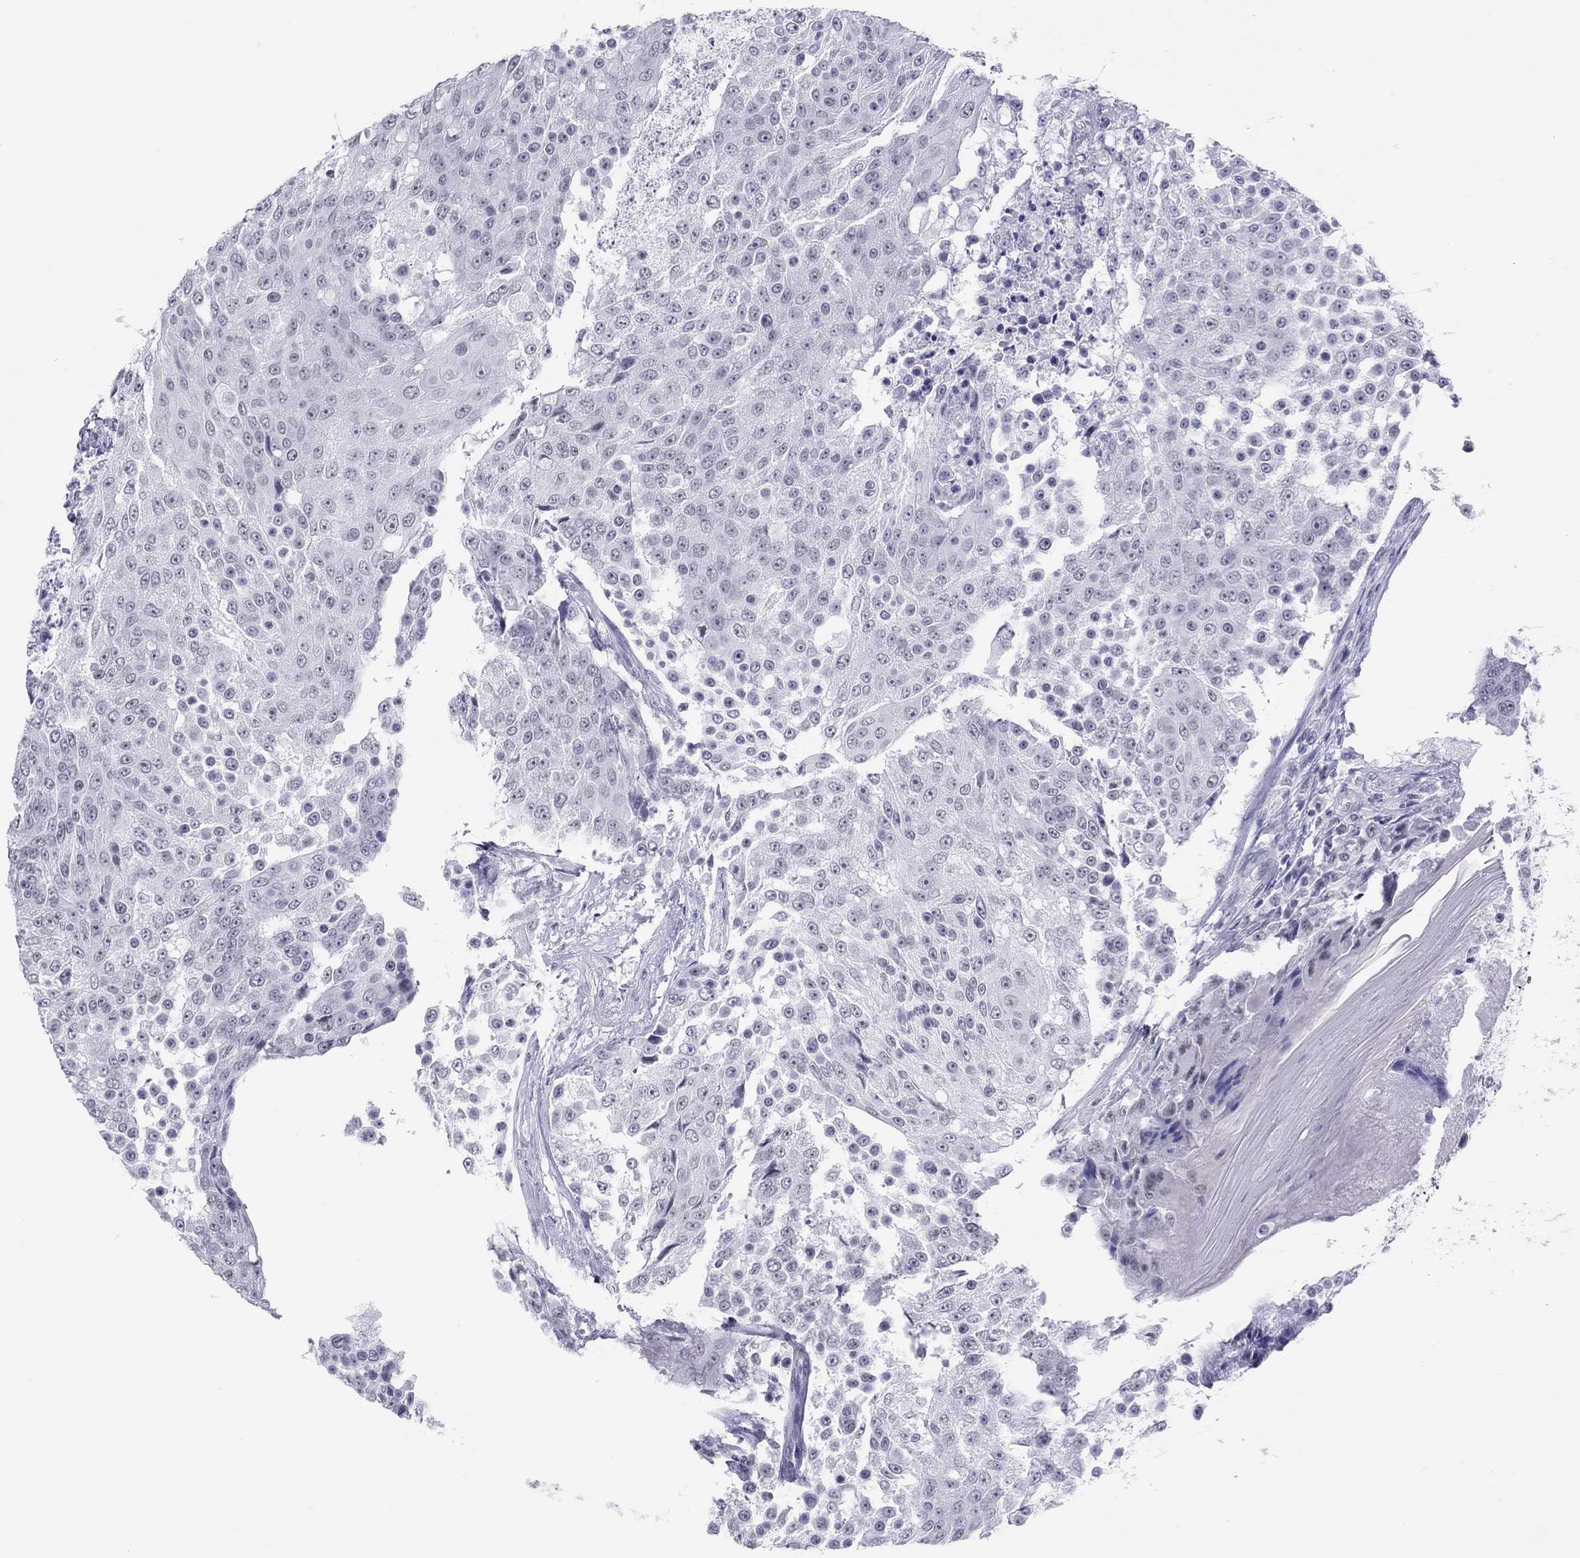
{"staining": {"intensity": "negative", "quantity": "none", "location": "none"}, "tissue": "urothelial cancer", "cell_type": "Tumor cells", "image_type": "cancer", "snomed": [{"axis": "morphology", "description": "Urothelial carcinoma, High grade"}, {"axis": "topography", "description": "Urinary bladder"}], "caption": "This image is of urothelial cancer stained with immunohistochemistry to label a protein in brown with the nuclei are counter-stained blue. There is no positivity in tumor cells. (DAB (3,3'-diaminobenzidine) IHC with hematoxylin counter stain).", "gene": "JHY", "patient": {"sex": "female", "age": 63}}